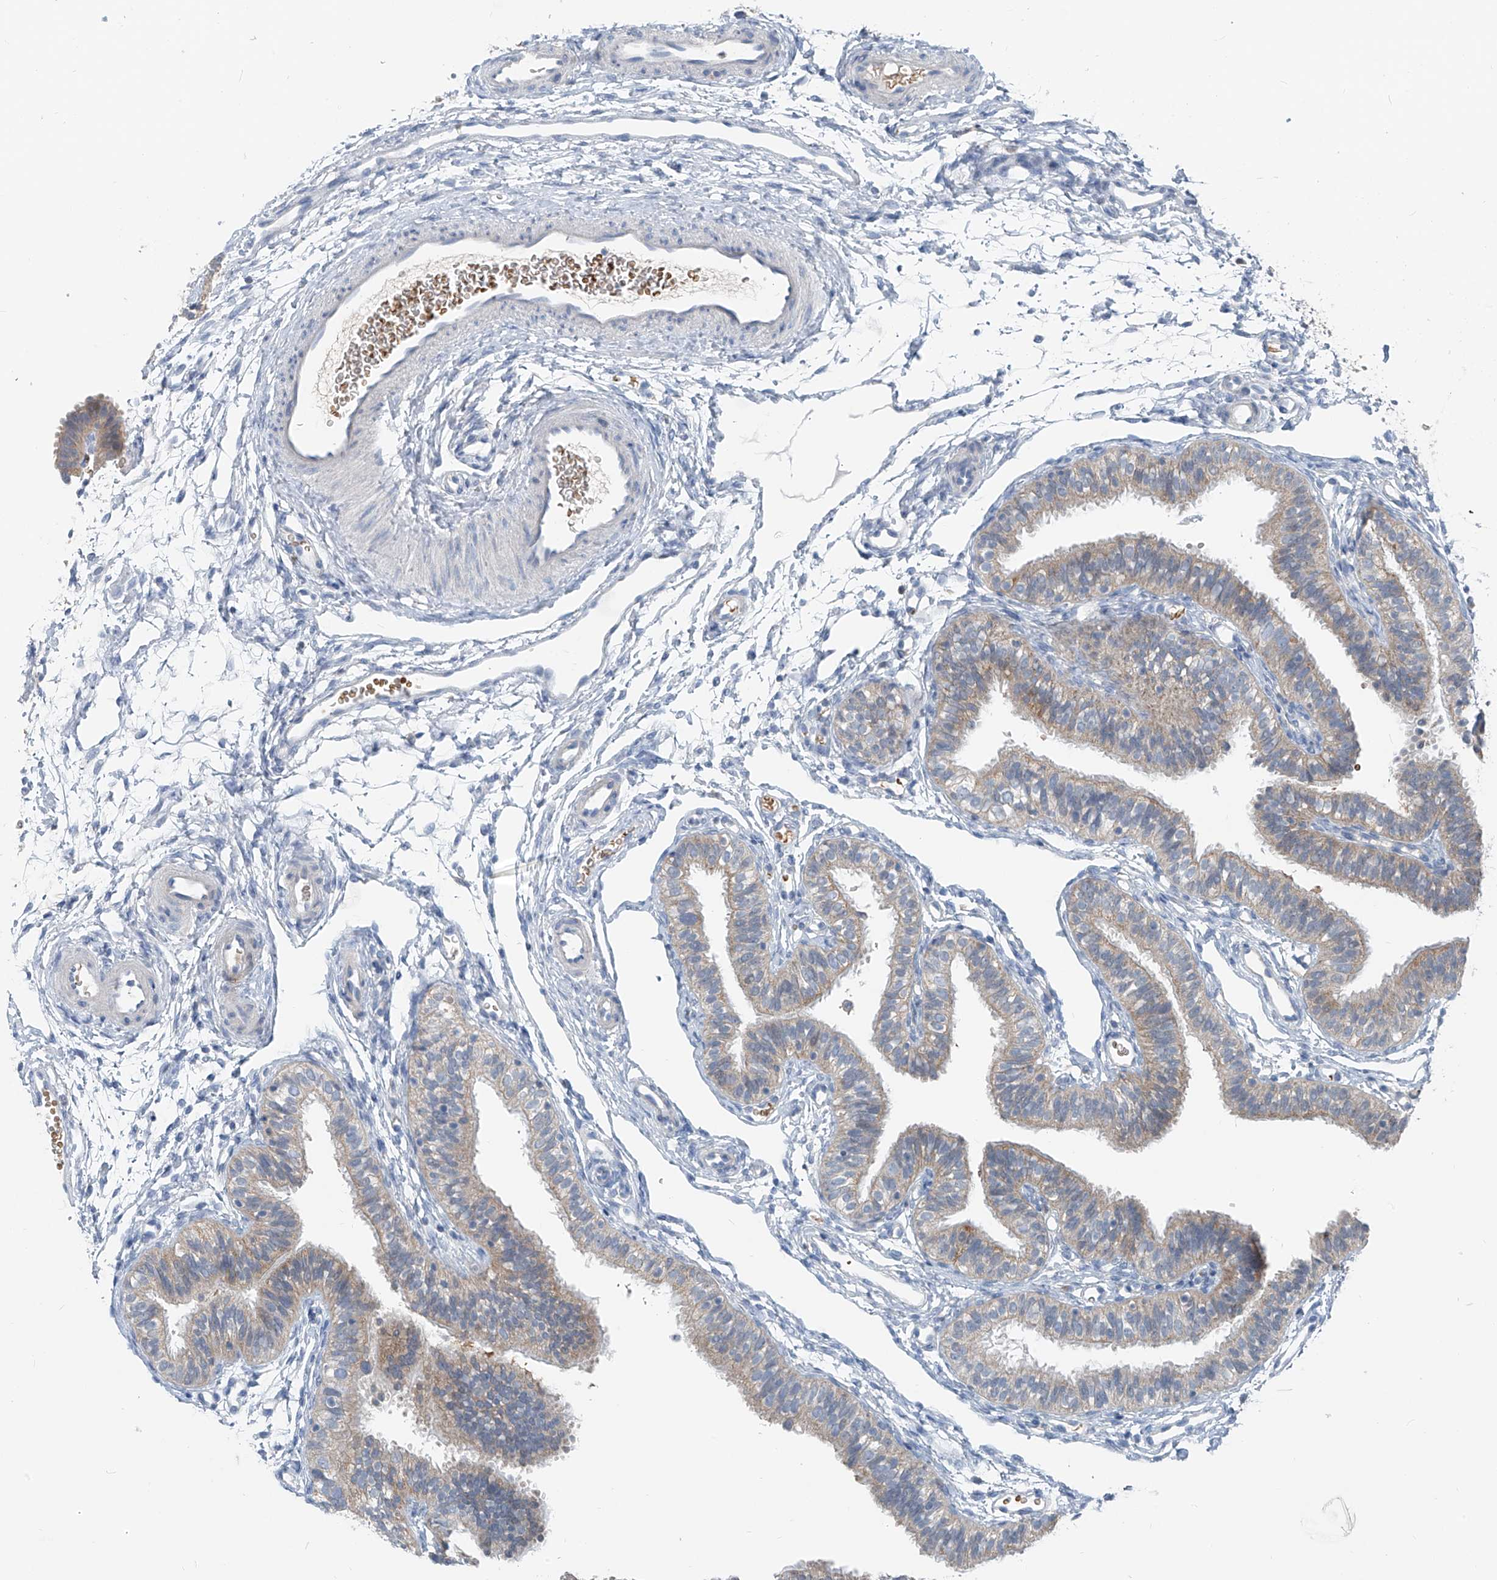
{"staining": {"intensity": "weak", "quantity": "<25%", "location": "cytoplasmic/membranous"}, "tissue": "fallopian tube", "cell_type": "Glandular cells", "image_type": "normal", "snomed": [{"axis": "morphology", "description": "Normal tissue, NOS"}, {"axis": "topography", "description": "Fallopian tube"}], "caption": "This histopathology image is of unremarkable fallopian tube stained with immunohistochemistry (IHC) to label a protein in brown with the nuclei are counter-stained blue. There is no staining in glandular cells.", "gene": "FGD2", "patient": {"sex": "female", "age": 35}}